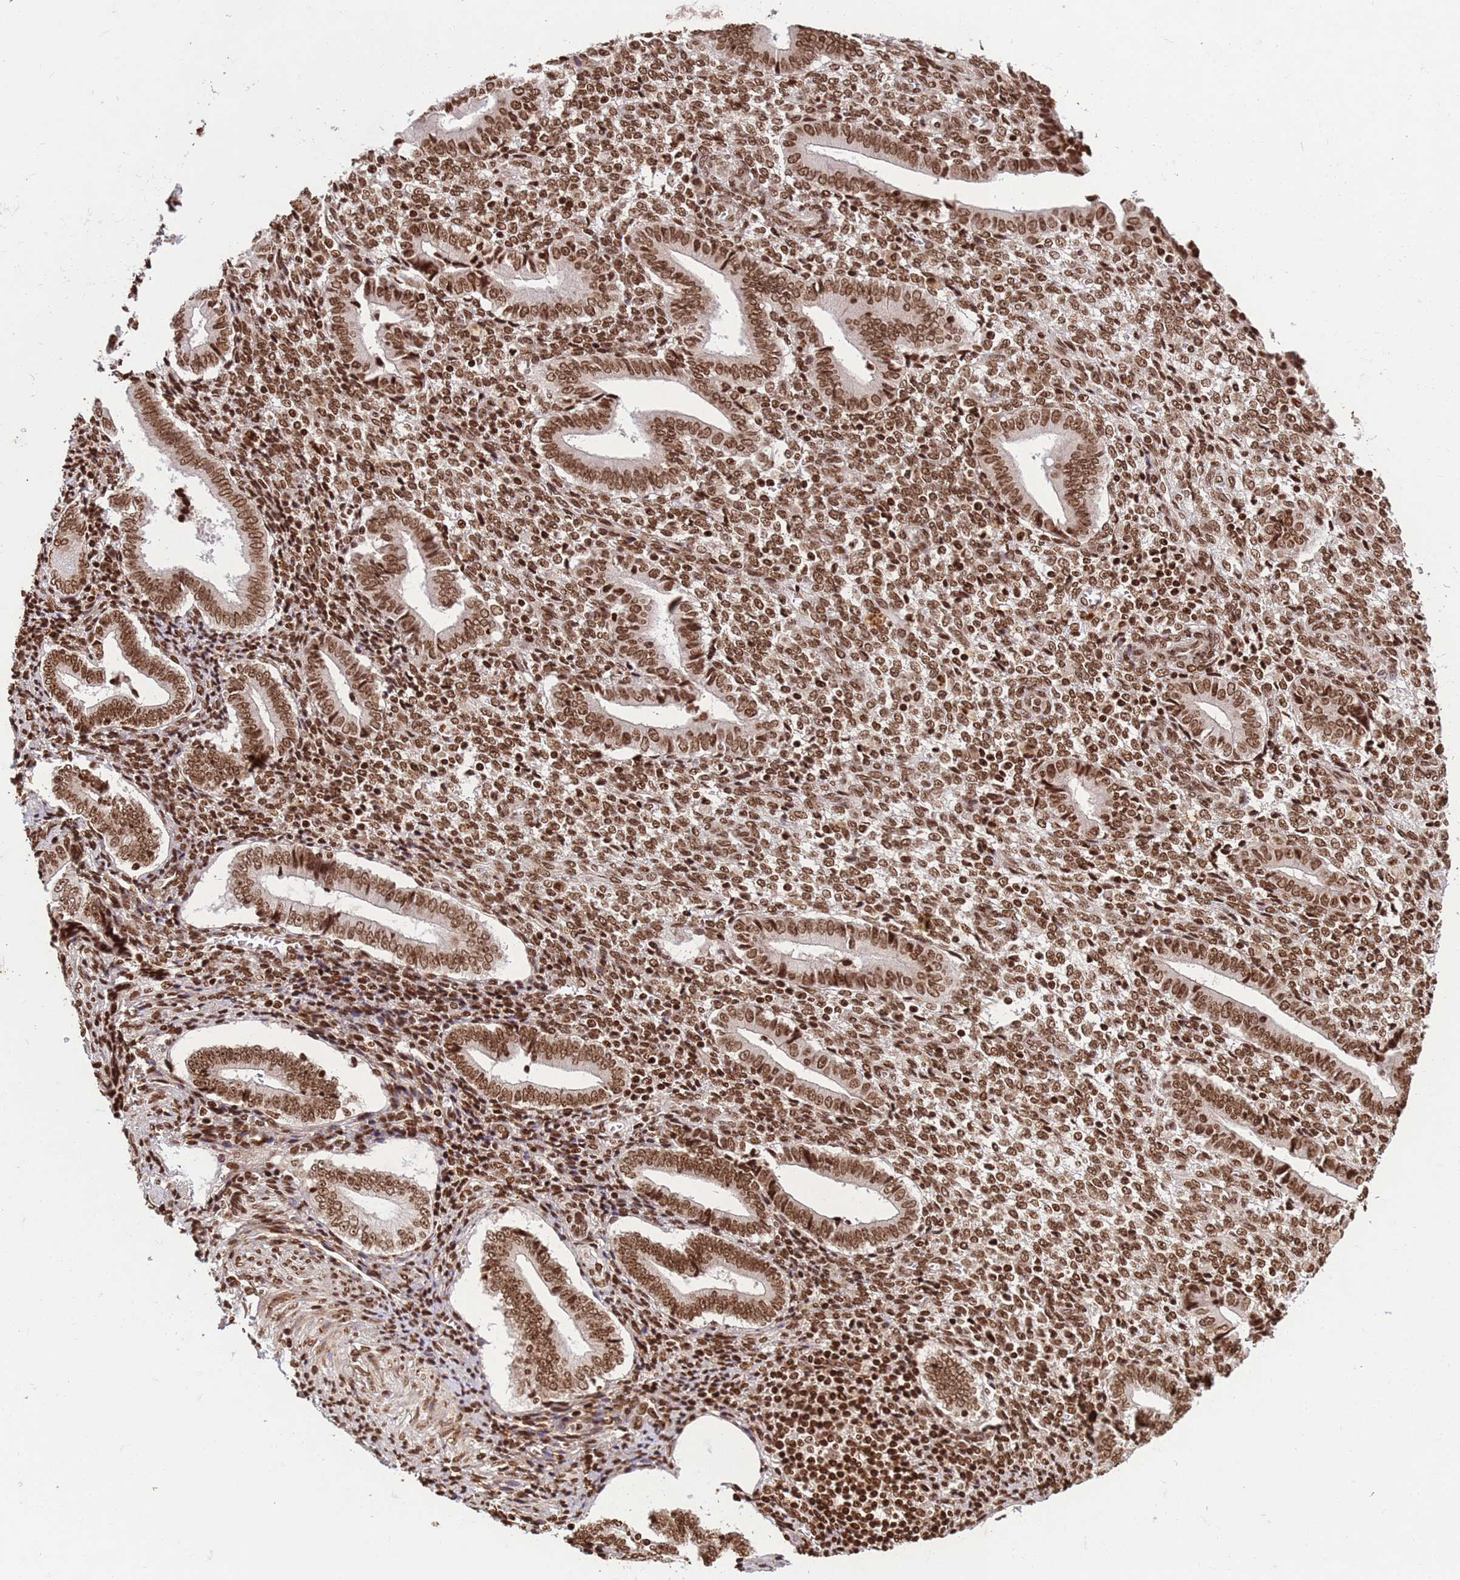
{"staining": {"intensity": "strong", "quantity": ">75%", "location": "nuclear"}, "tissue": "endometrium", "cell_type": "Cells in endometrial stroma", "image_type": "normal", "snomed": [{"axis": "morphology", "description": "Normal tissue, NOS"}, {"axis": "topography", "description": "Other"}, {"axis": "topography", "description": "Endometrium"}], "caption": "High-power microscopy captured an immunohistochemistry (IHC) micrograph of unremarkable endometrium, revealing strong nuclear expression in approximately >75% of cells in endometrial stroma.", "gene": "H3", "patient": {"sex": "female", "age": 44}}